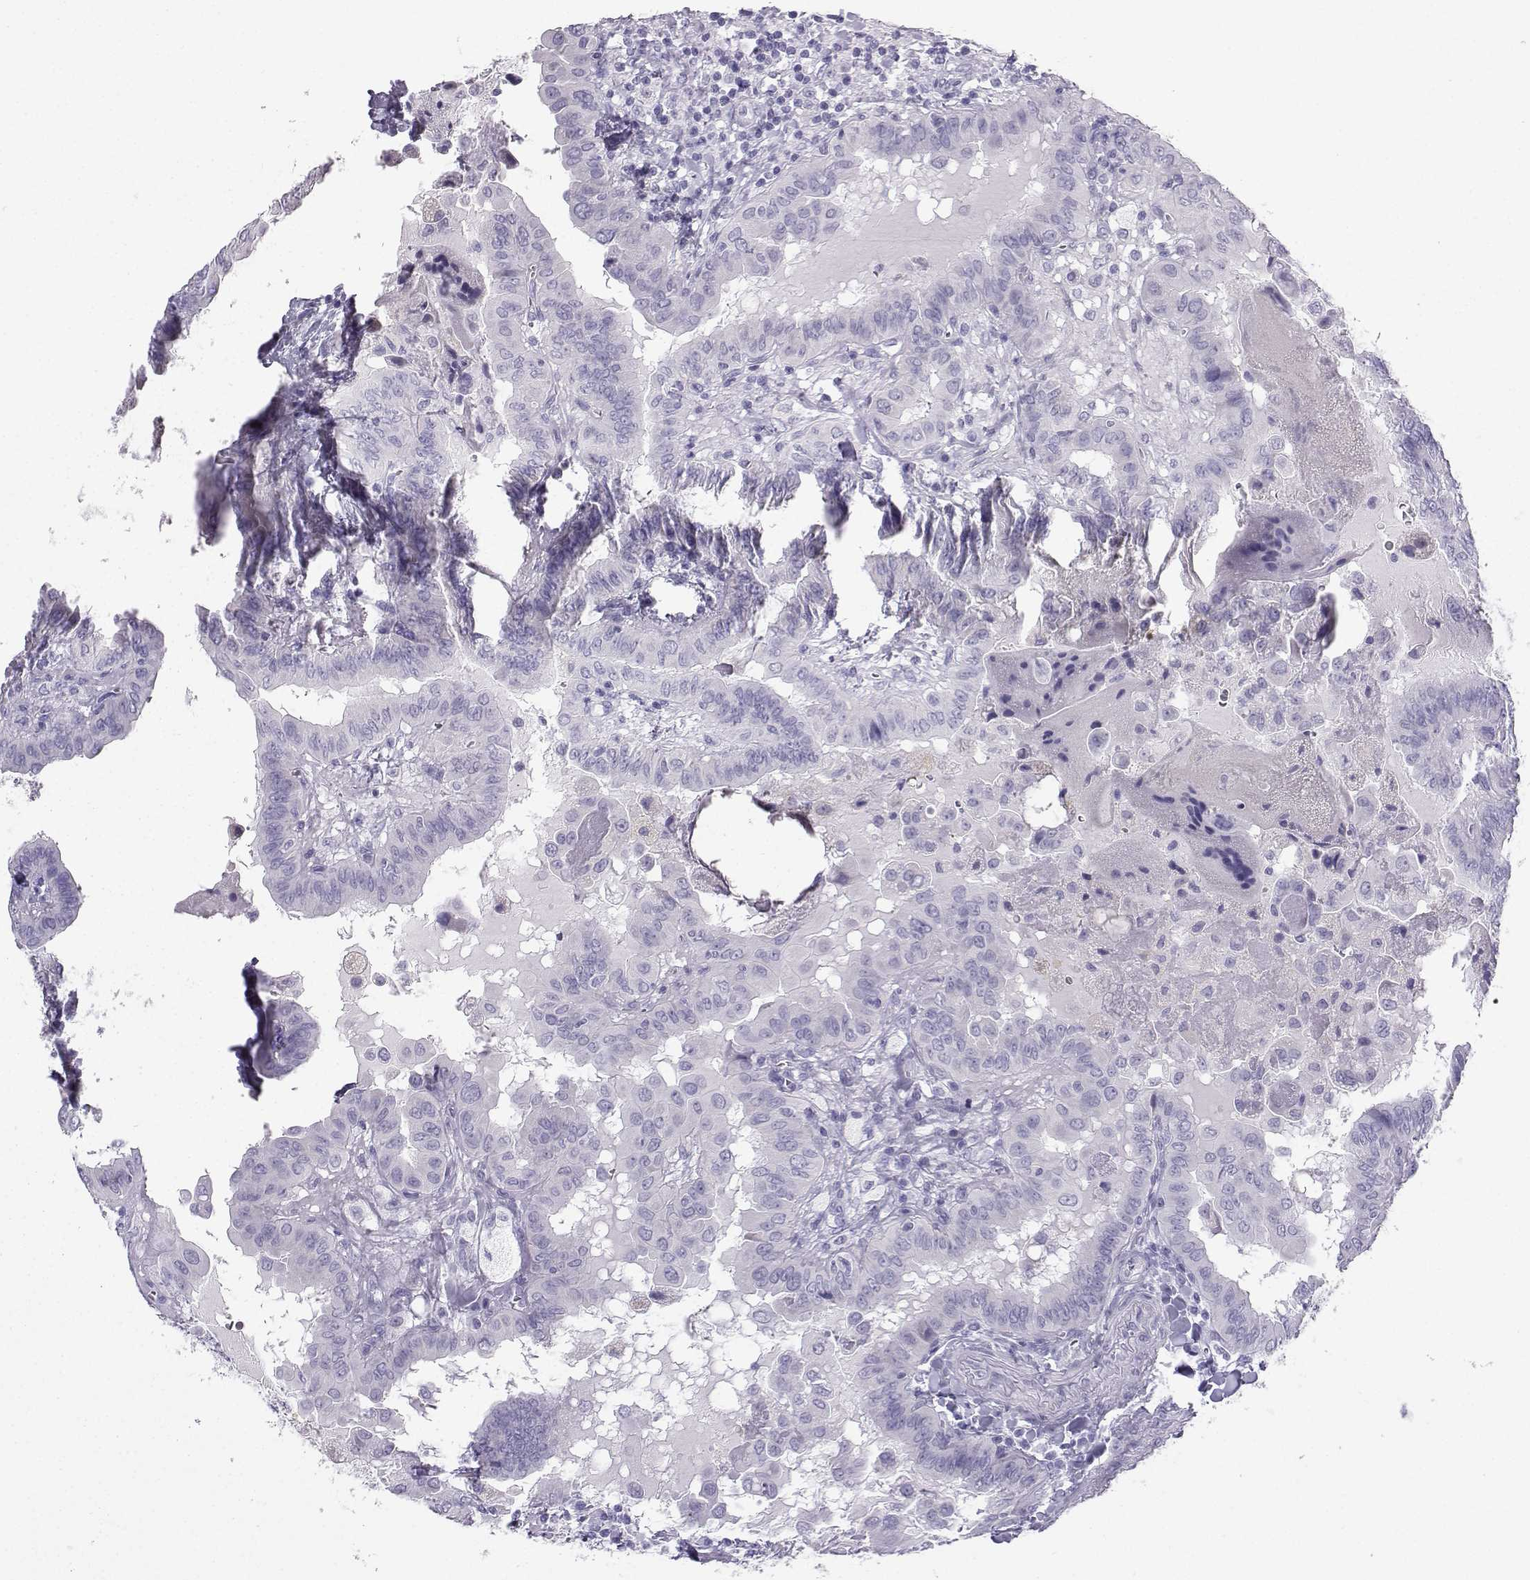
{"staining": {"intensity": "negative", "quantity": "none", "location": "none"}, "tissue": "thyroid cancer", "cell_type": "Tumor cells", "image_type": "cancer", "snomed": [{"axis": "morphology", "description": "Papillary adenocarcinoma, NOS"}, {"axis": "topography", "description": "Thyroid gland"}], "caption": "IHC image of neoplastic tissue: thyroid cancer stained with DAB (3,3'-diaminobenzidine) displays no significant protein positivity in tumor cells.", "gene": "NEFL", "patient": {"sex": "female", "age": 37}}